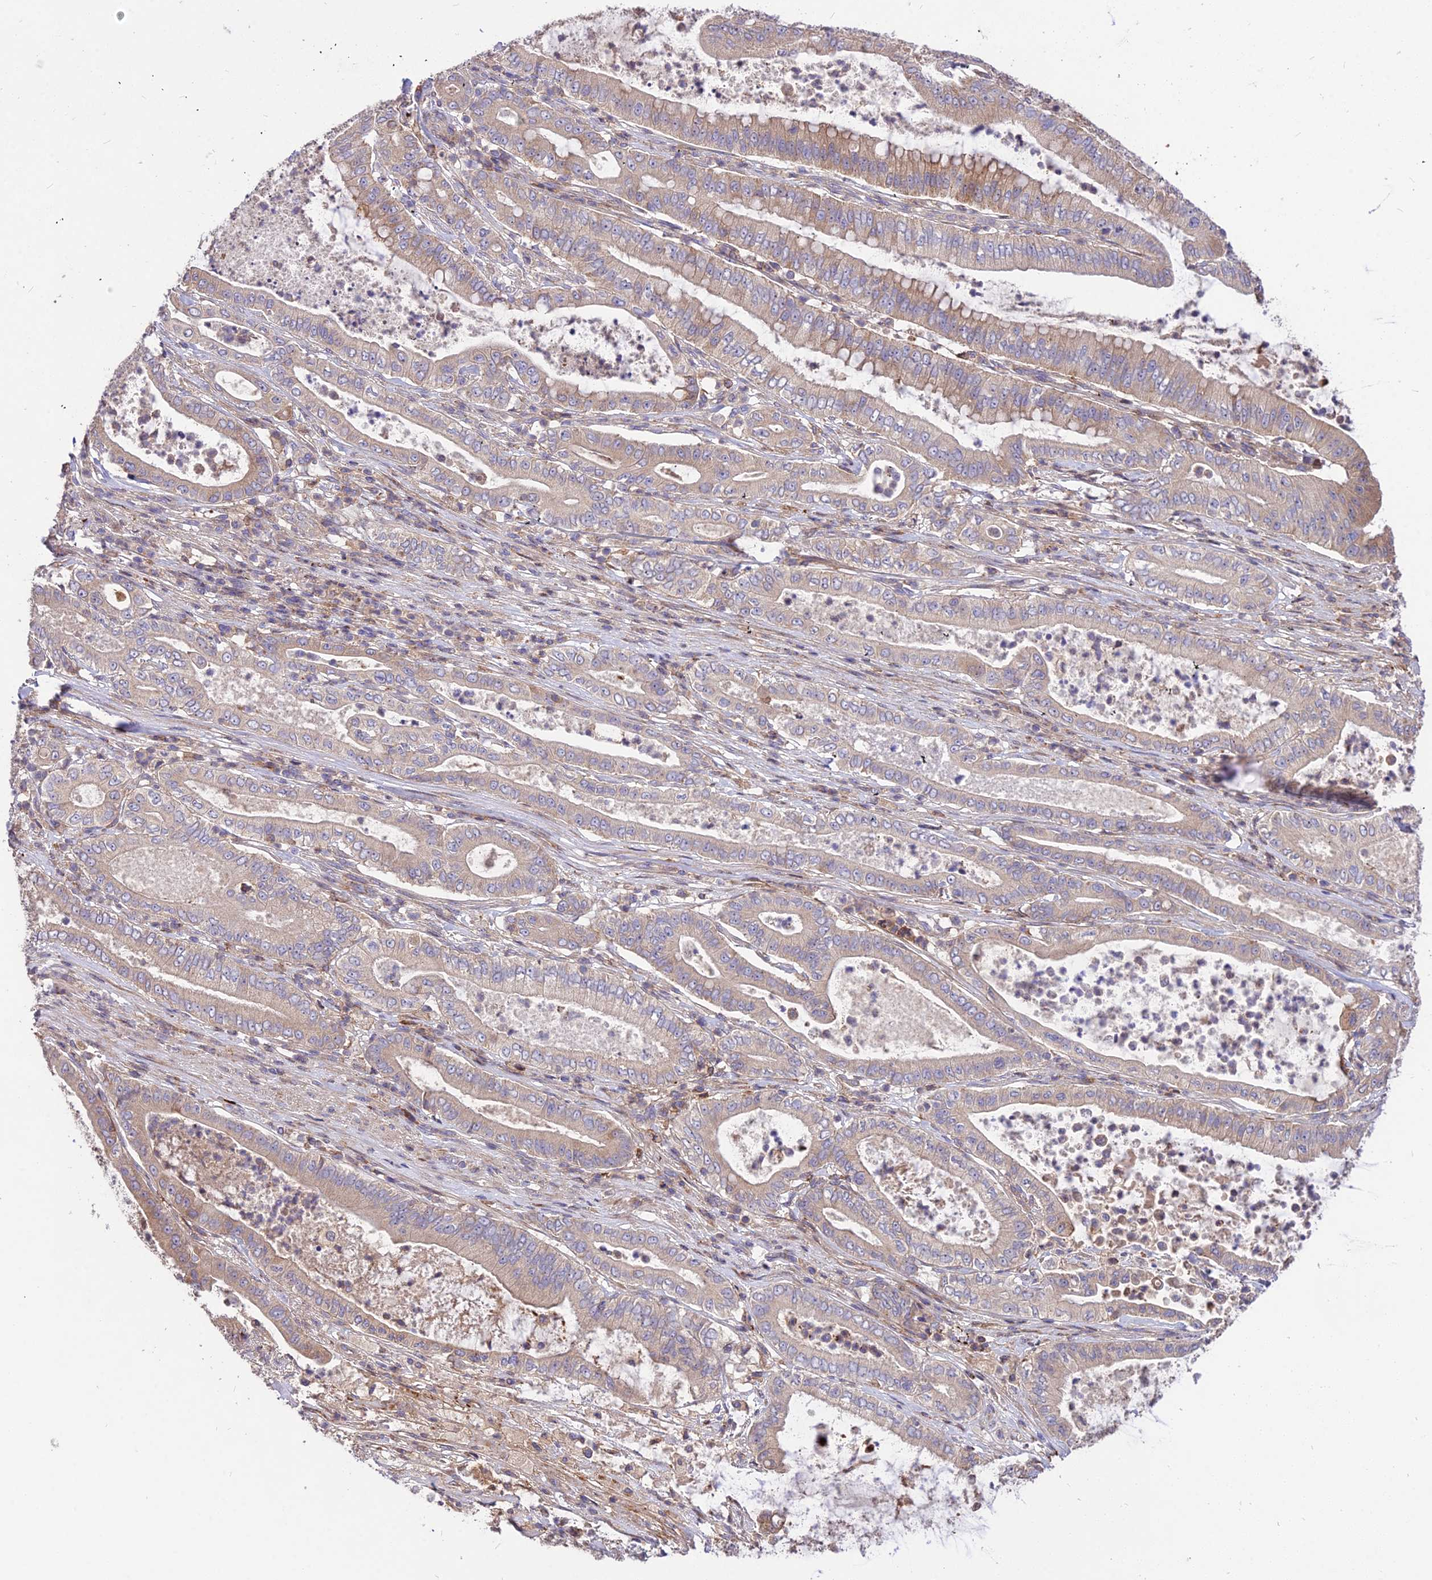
{"staining": {"intensity": "moderate", "quantity": "25%-75%", "location": "cytoplasmic/membranous"}, "tissue": "pancreatic cancer", "cell_type": "Tumor cells", "image_type": "cancer", "snomed": [{"axis": "morphology", "description": "Adenocarcinoma, NOS"}, {"axis": "topography", "description": "Pancreas"}], "caption": "DAB immunohistochemical staining of adenocarcinoma (pancreatic) demonstrates moderate cytoplasmic/membranous protein expression in about 25%-75% of tumor cells.", "gene": "ROCK1", "patient": {"sex": "male", "age": 71}}